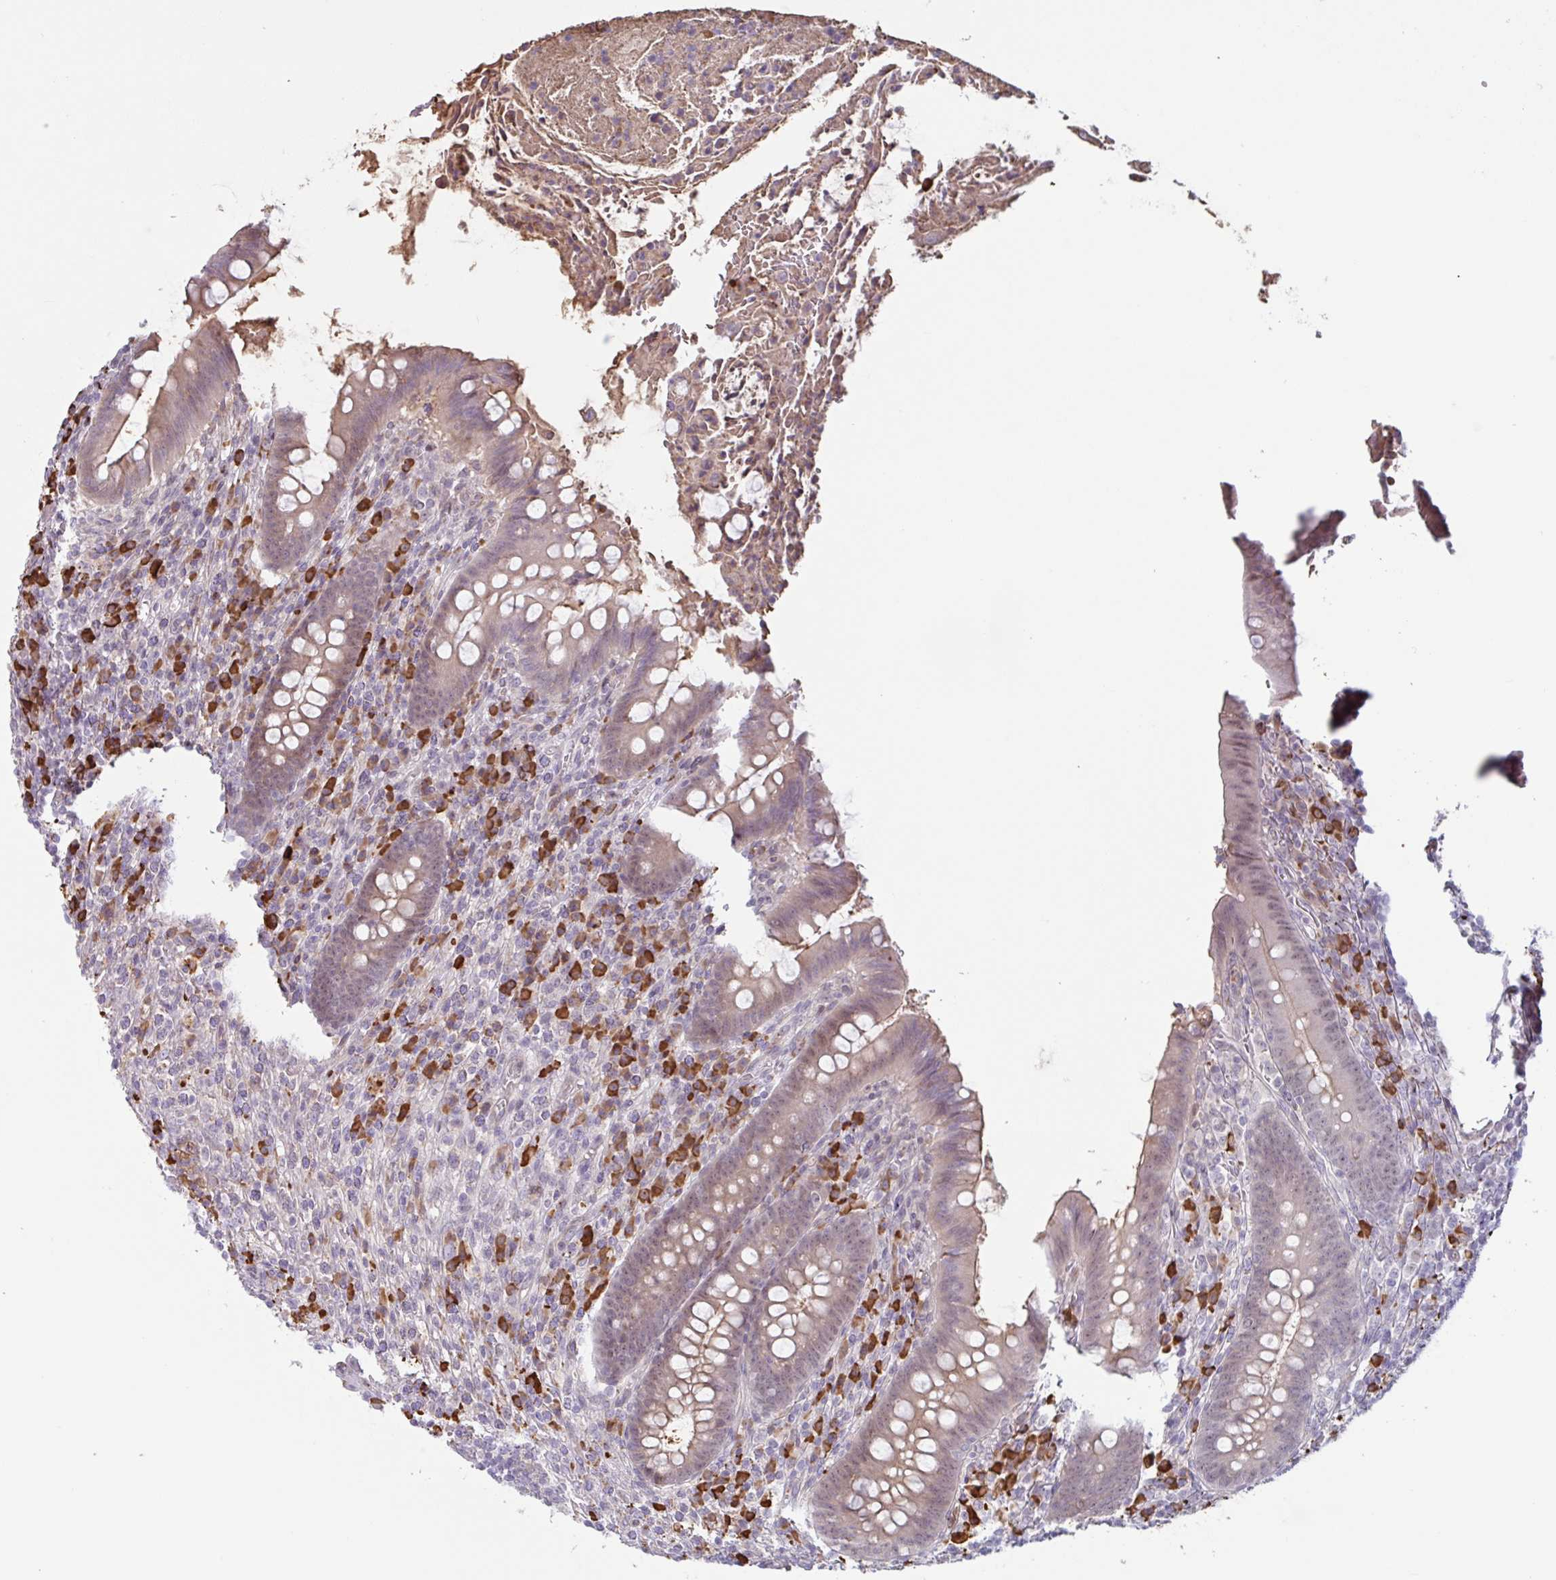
{"staining": {"intensity": "weak", "quantity": ">75%", "location": "cytoplasmic/membranous,nuclear"}, "tissue": "appendix", "cell_type": "Glandular cells", "image_type": "normal", "snomed": [{"axis": "morphology", "description": "Normal tissue, NOS"}, {"axis": "topography", "description": "Appendix"}], "caption": "Protein staining displays weak cytoplasmic/membranous,nuclear positivity in approximately >75% of glandular cells in benign appendix. (brown staining indicates protein expression, while blue staining denotes nuclei).", "gene": "TAF1D", "patient": {"sex": "female", "age": 43}}